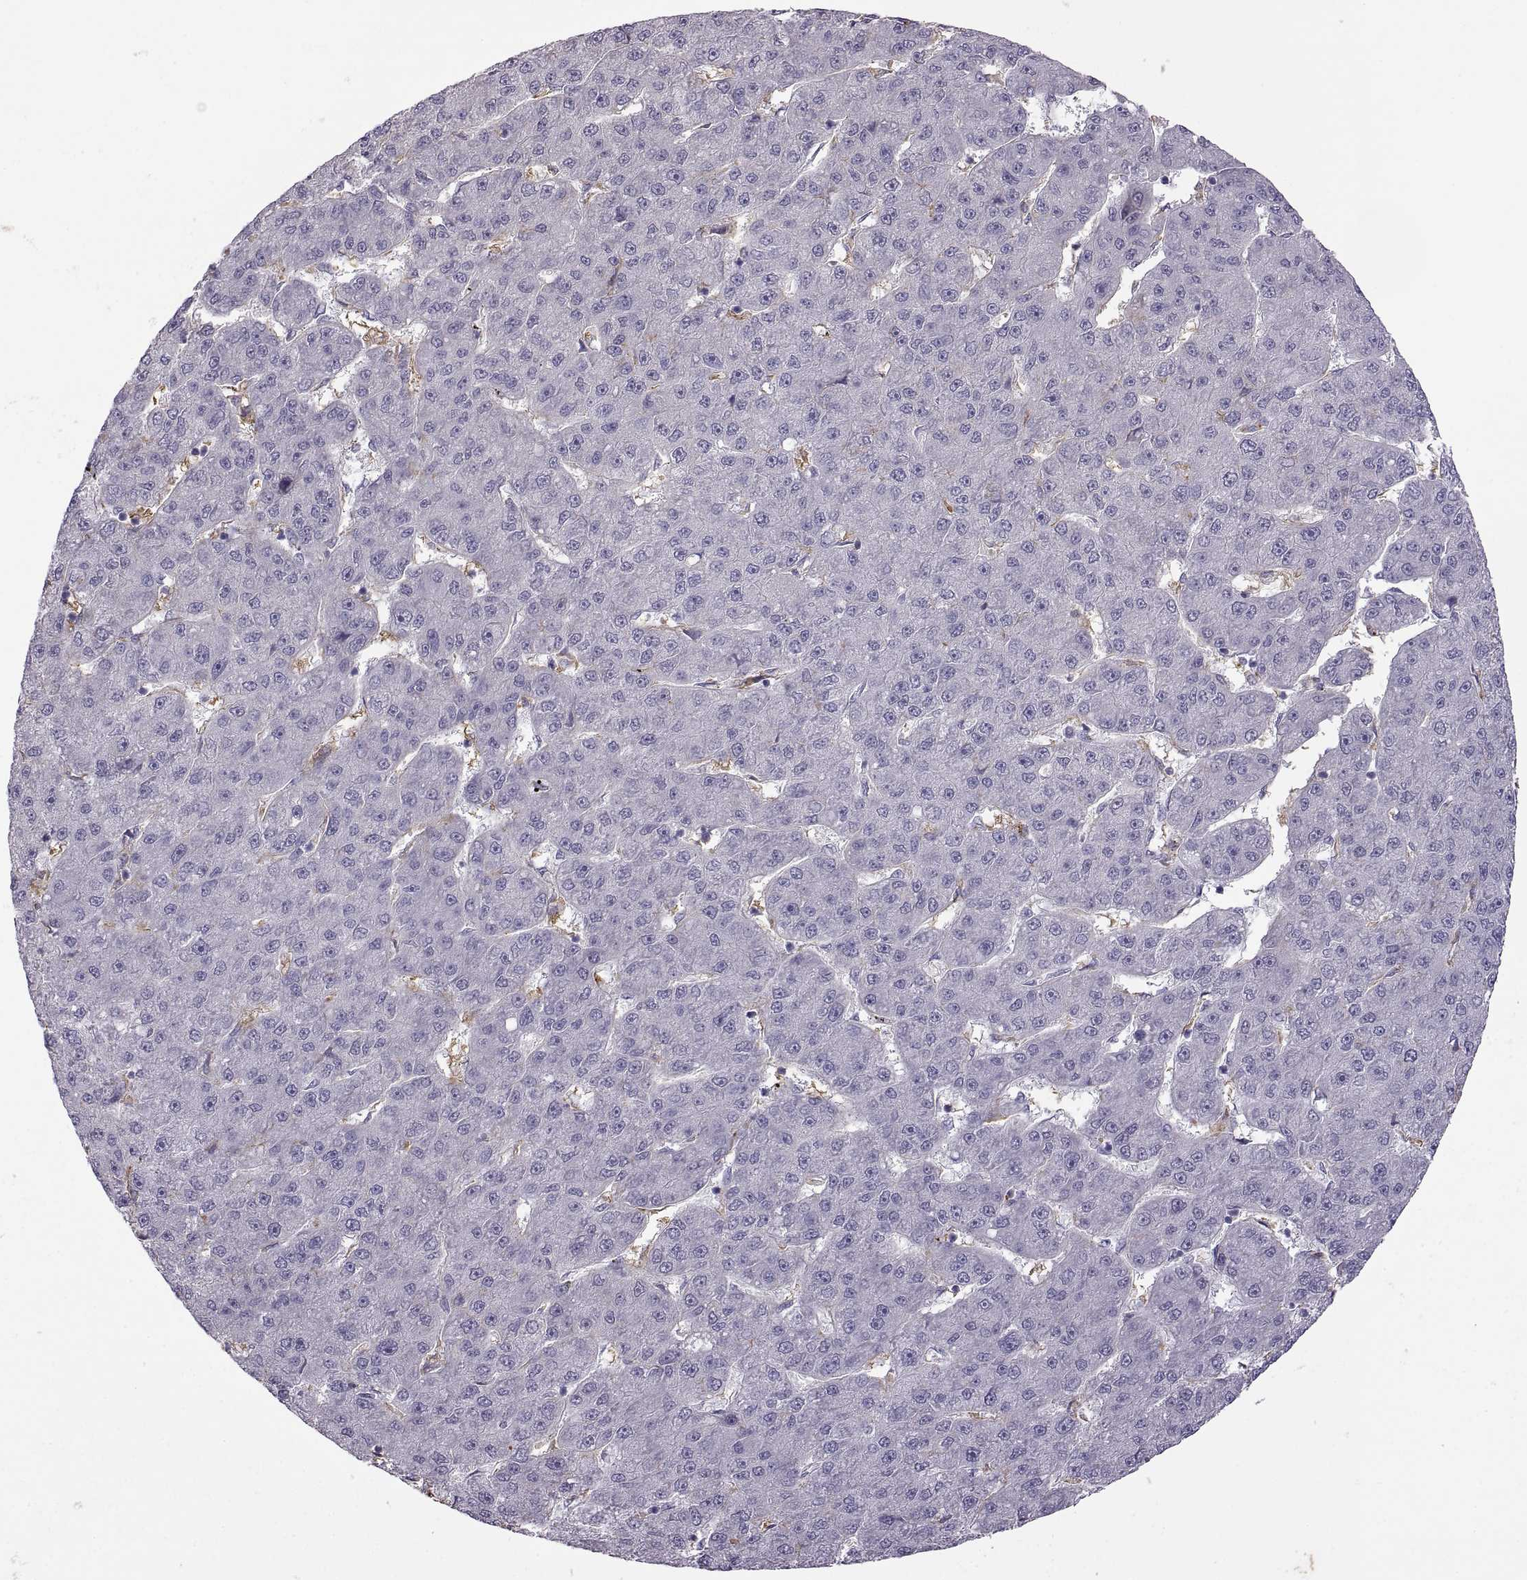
{"staining": {"intensity": "negative", "quantity": "none", "location": "none"}, "tissue": "liver cancer", "cell_type": "Tumor cells", "image_type": "cancer", "snomed": [{"axis": "morphology", "description": "Carcinoma, Hepatocellular, NOS"}, {"axis": "topography", "description": "Liver"}], "caption": "IHC image of liver cancer (hepatocellular carcinoma) stained for a protein (brown), which displays no positivity in tumor cells.", "gene": "MEIOC", "patient": {"sex": "male", "age": 67}}